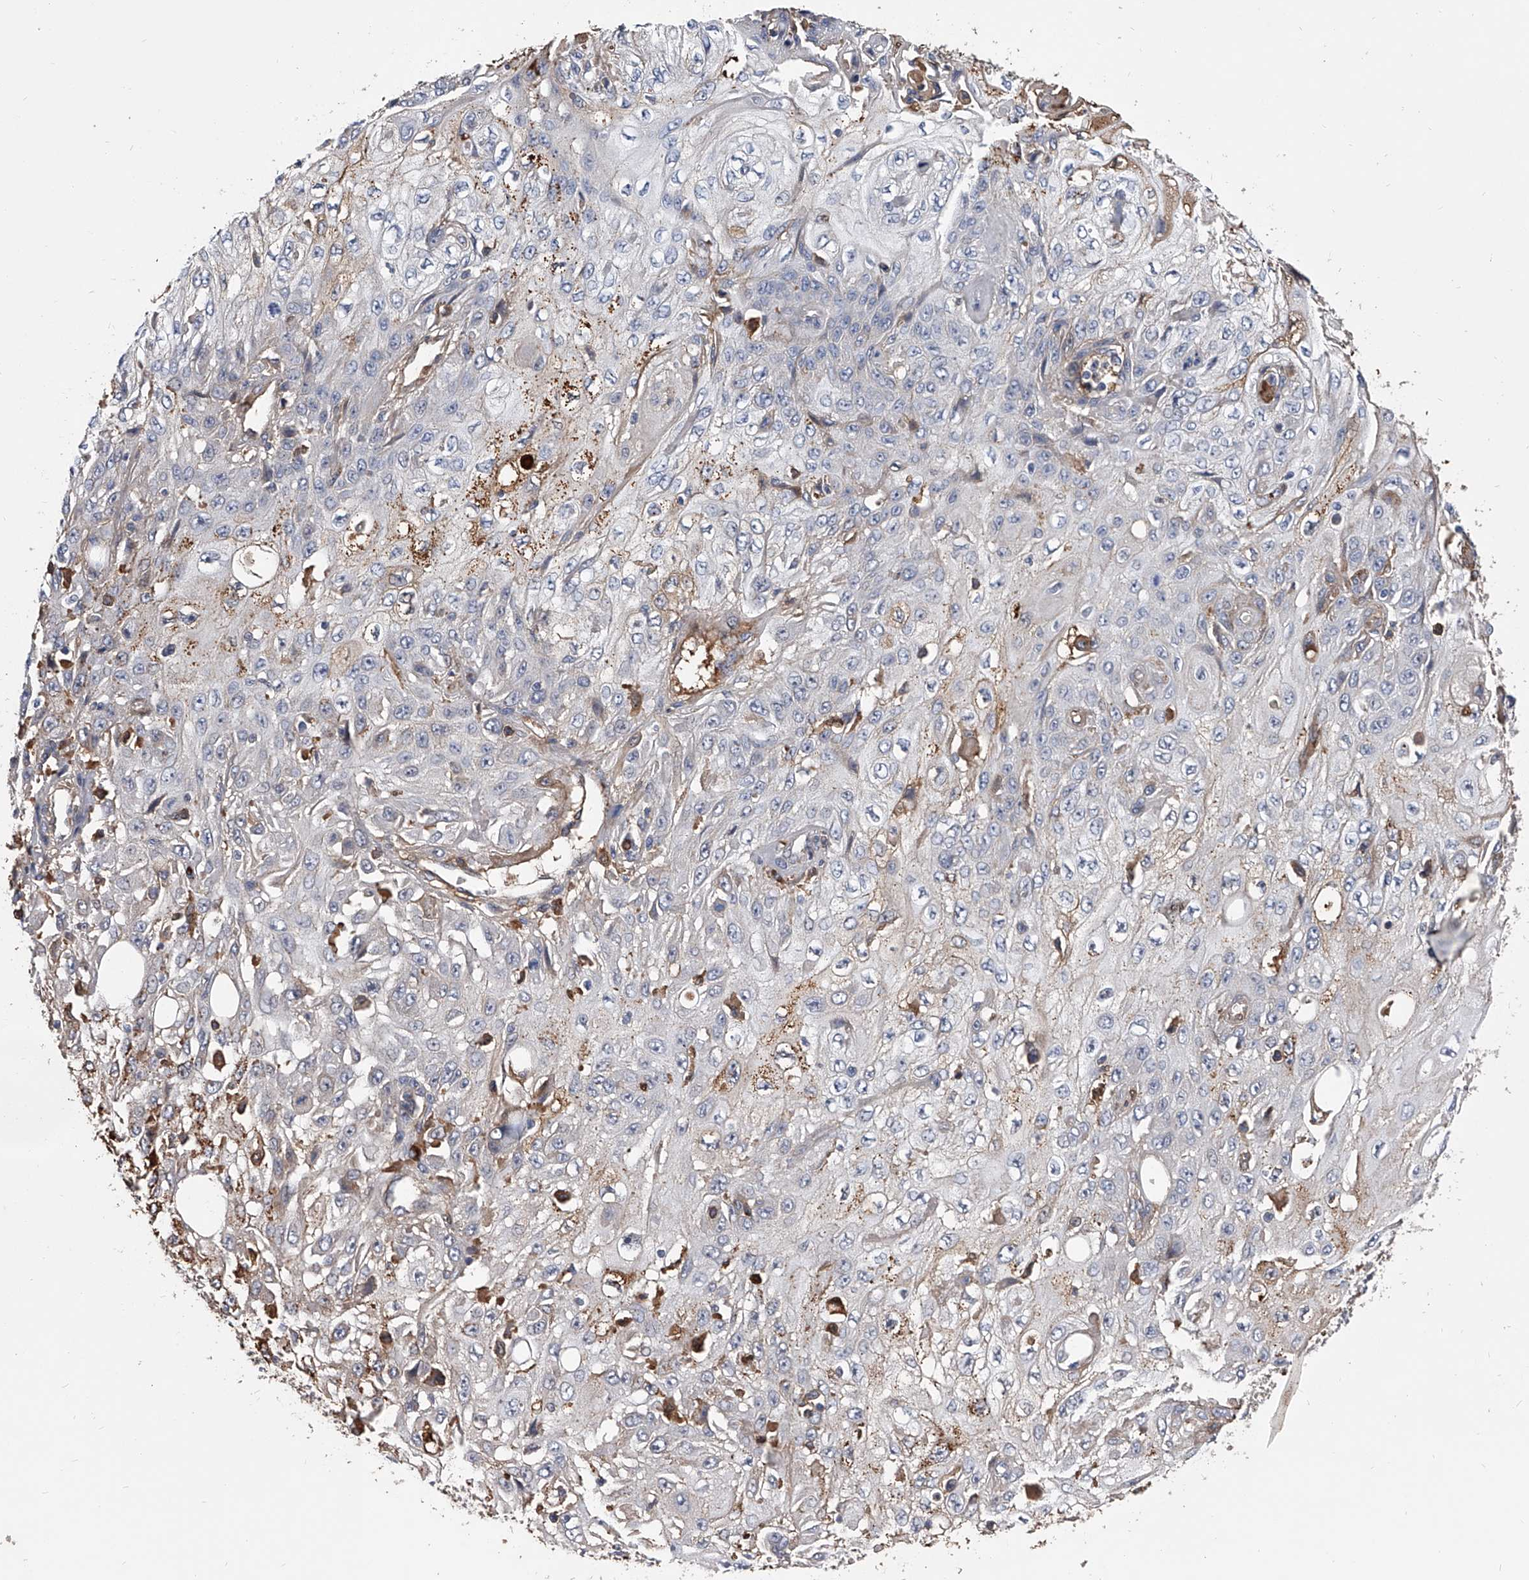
{"staining": {"intensity": "negative", "quantity": "none", "location": "none"}, "tissue": "skin cancer", "cell_type": "Tumor cells", "image_type": "cancer", "snomed": [{"axis": "morphology", "description": "Squamous cell carcinoma, NOS"}, {"axis": "morphology", "description": "Squamous cell carcinoma, metastatic, NOS"}, {"axis": "topography", "description": "Skin"}, {"axis": "topography", "description": "Lymph node"}], "caption": "Tumor cells show no significant protein expression in squamous cell carcinoma (skin).", "gene": "ZNF25", "patient": {"sex": "male", "age": 75}}